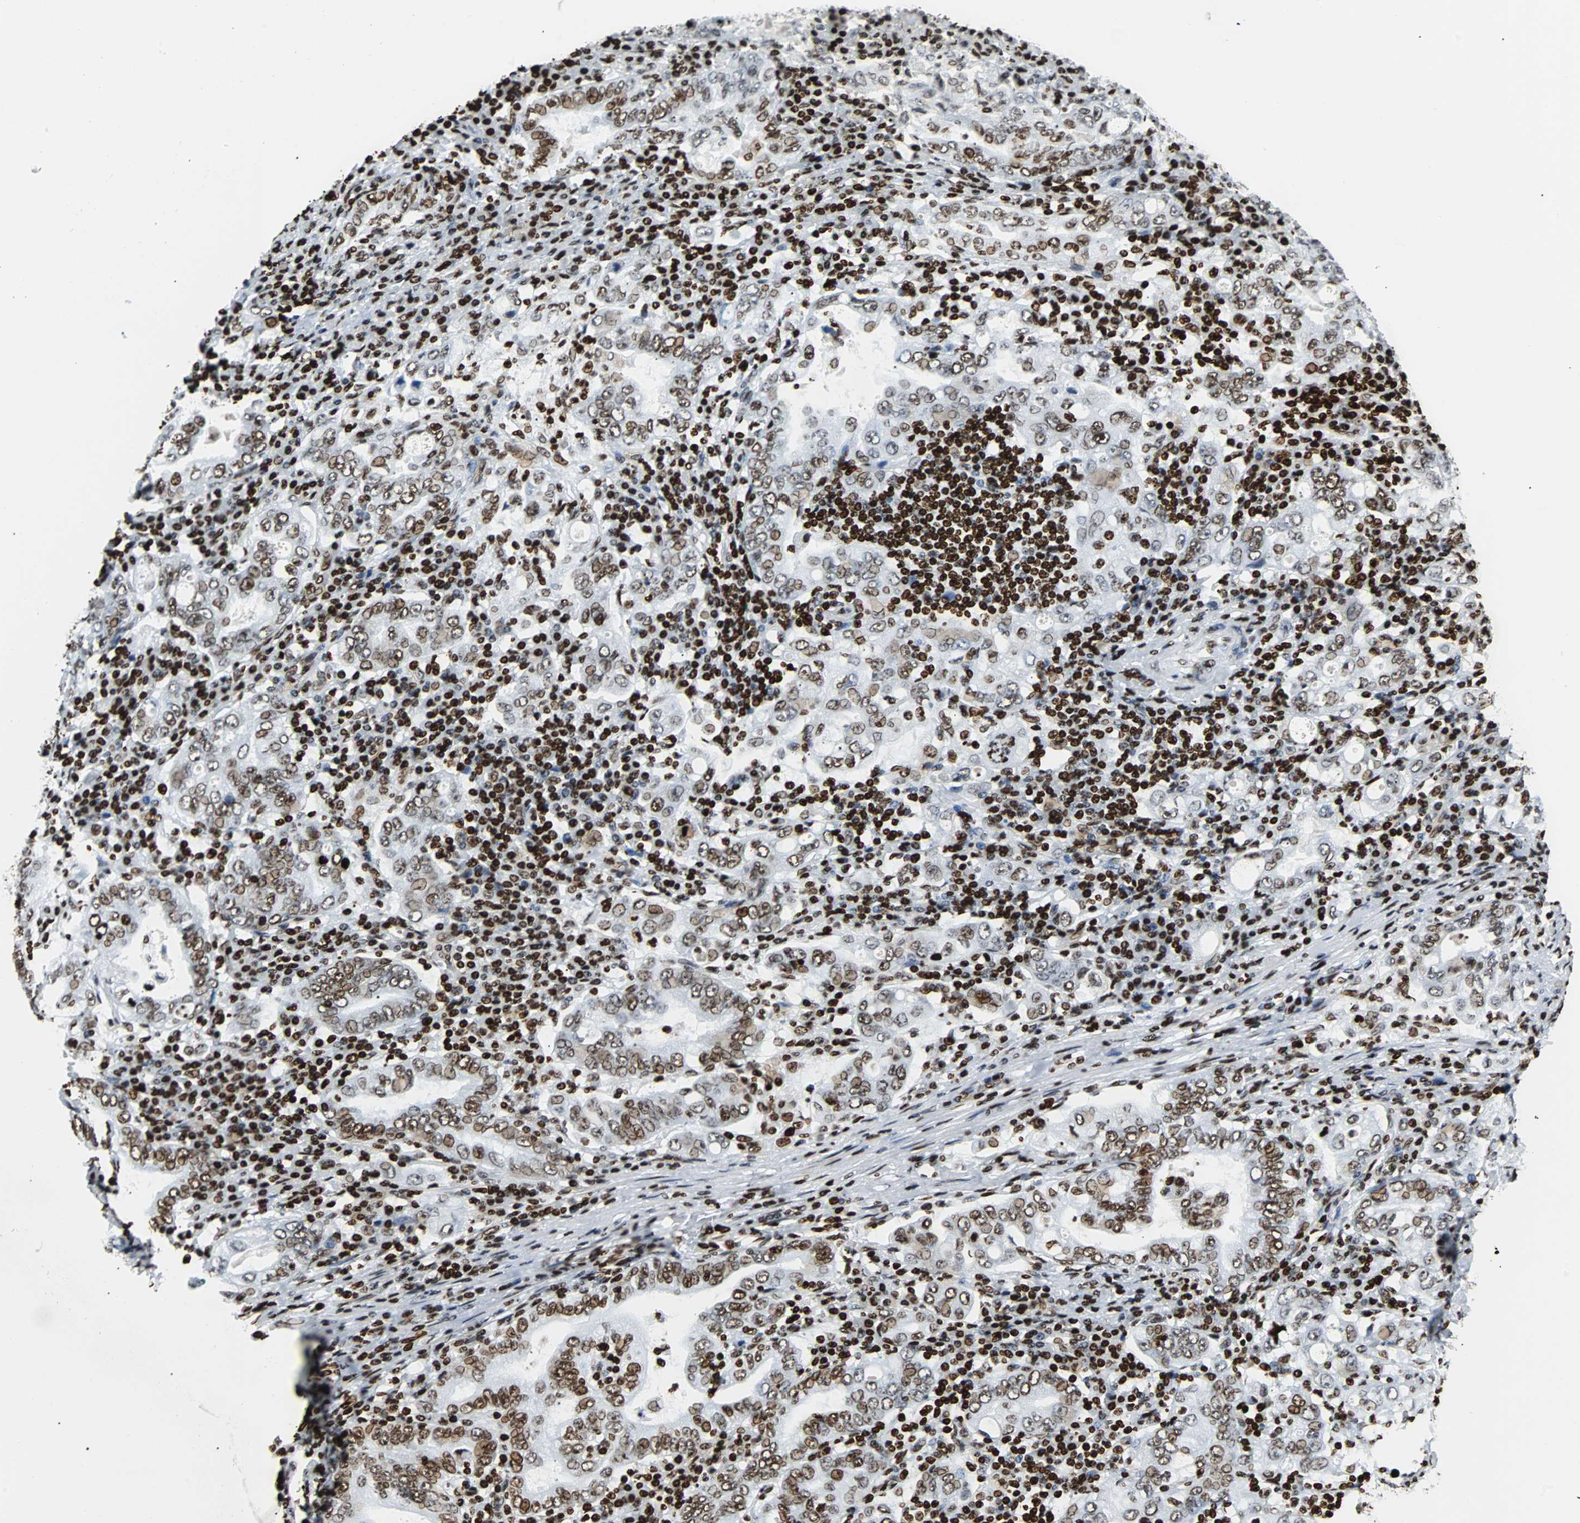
{"staining": {"intensity": "moderate", "quantity": ">75%", "location": "nuclear"}, "tissue": "stomach cancer", "cell_type": "Tumor cells", "image_type": "cancer", "snomed": [{"axis": "morphology", "description": "Normal tissue, NOS"}, {"axis": "morphology", "description": "Adenocarcinoma, NOS"}, {"axis": "topography", "description": "Esophagus"}, {"axis": "topography", "description": "Stomach, upper"}, {"axis": "topography", "description": "Peripheral nerve tissue"}], "caption": "Tumor cells exhibit moderate nuclear positivity in approximately >75% of cells in stomach cancer (adenocarcinoma).", "gene": "ZNF131", "patient": {"sex": "male", "age": 62}}